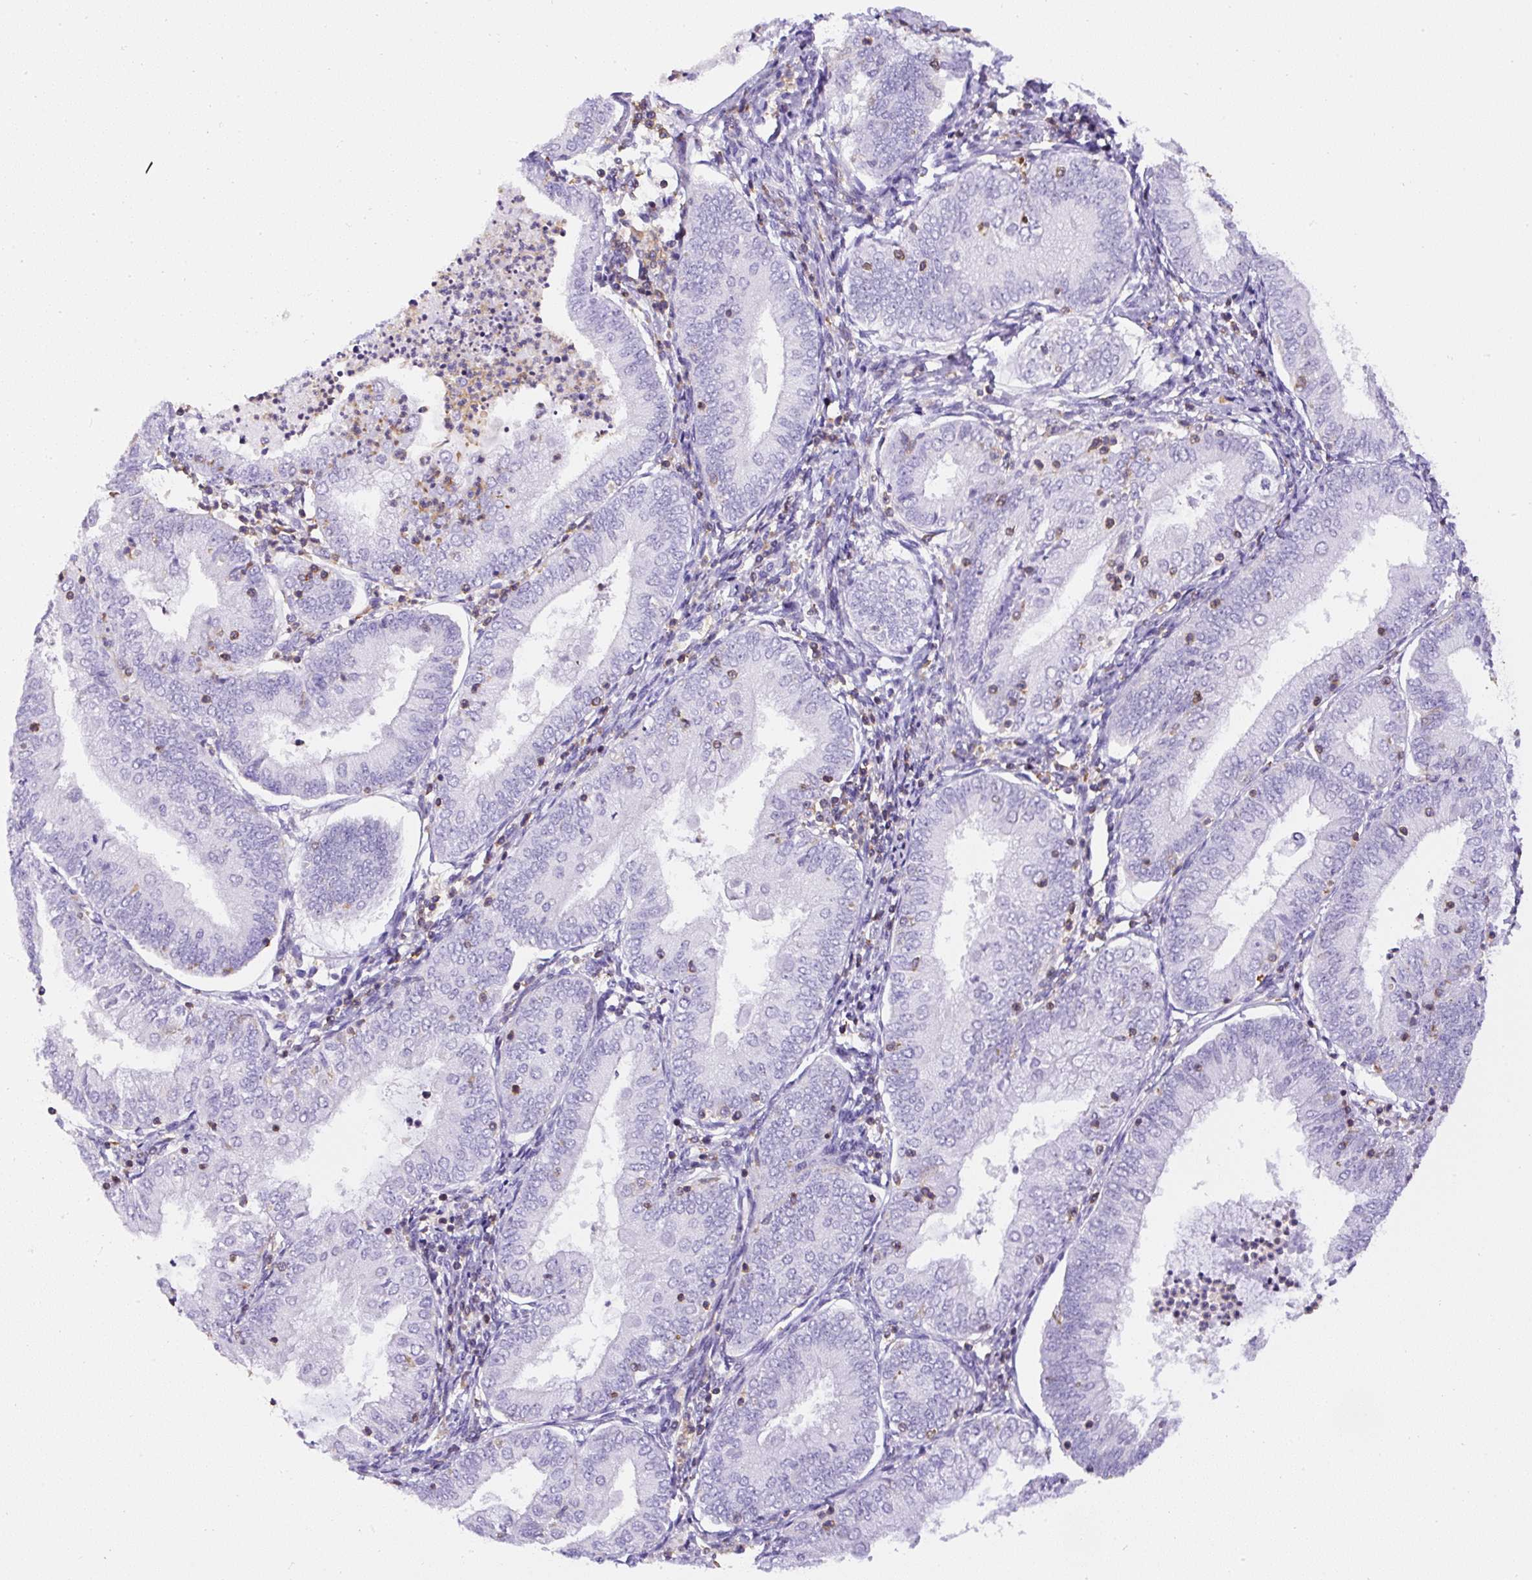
{"staining": {"intensity": "negative", "quantity": "none", "location": "none"}, "tissue": "endometrial cancer", "cell_type": "Tumor cells", "image_type": "cancer", "snomed": [{"axis": "morphology", "description": "Adenocarcinoma, NOS"}, {"axis": "topography", "description": "Endometrium"}], "caption": "Immunohistochemistry micrograph of neoplastic tissue: endometrial cancer (adenocarcinoma) stained with DAB (3,3'-diaminobenzidine) shows no significant protein positivity in tumor cells.", "gene": "FAM228B", "patient": {"sex": "female", "age": 55}}